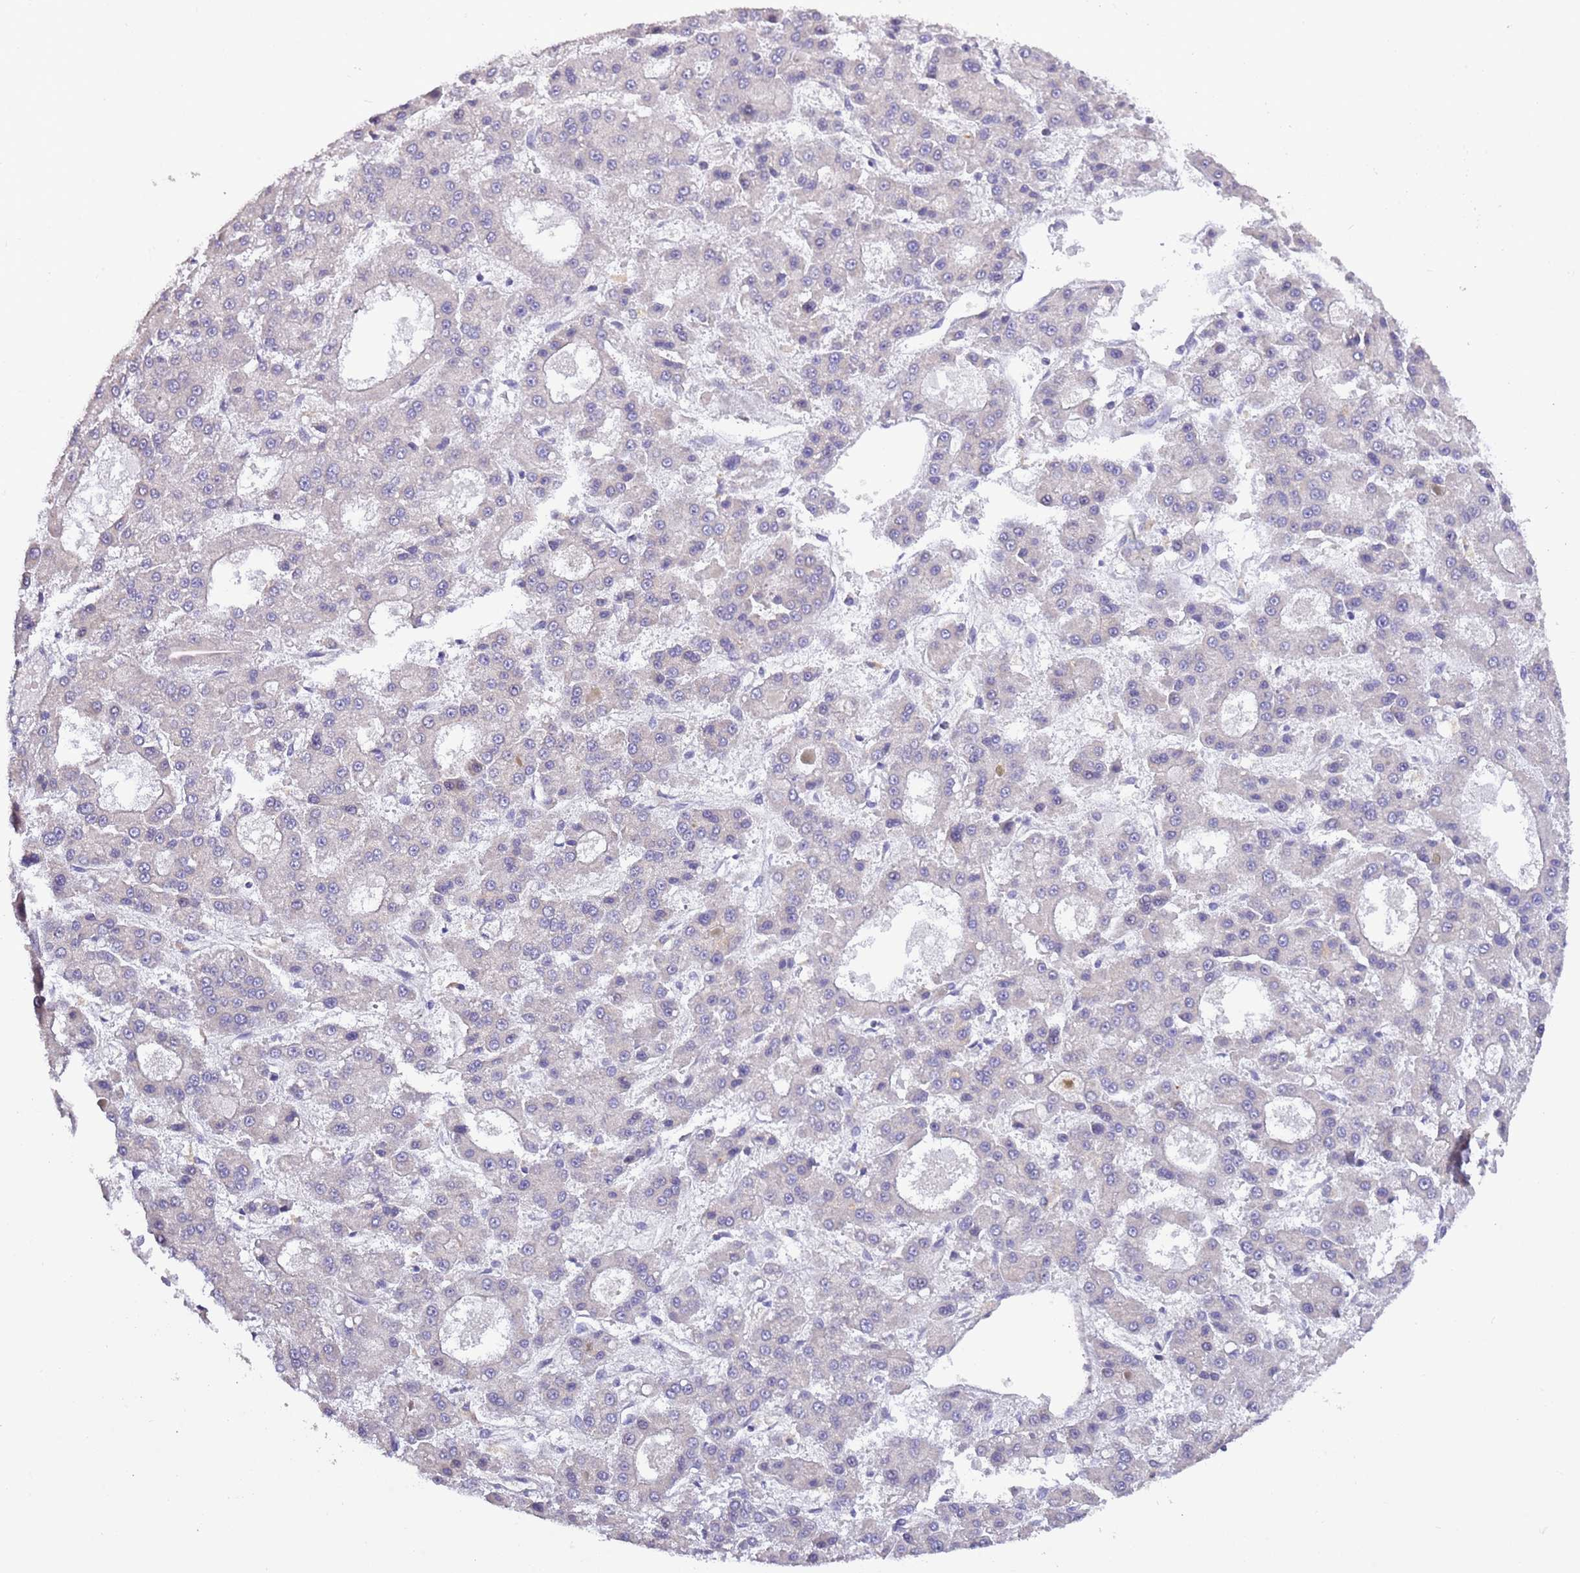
{"staining": {"intensity": "negative", "quantity": "none", "location": "none"}, "tissue": "liver cancer", "cell_type": "Tumor cells", "image_type": "cancer", "snomed": [{"axis": "morphology", "description": "Carcinoma, Hepatocellular, NOS"}, {"axis": "topography", "description": "Liver"}], "caption": "An image of human liver cancer (hepatocellular carcinoma) is negative for staining in tumor cells.", "gene": "LIPJ", "patient": {"sex": "male", "age": 70}}